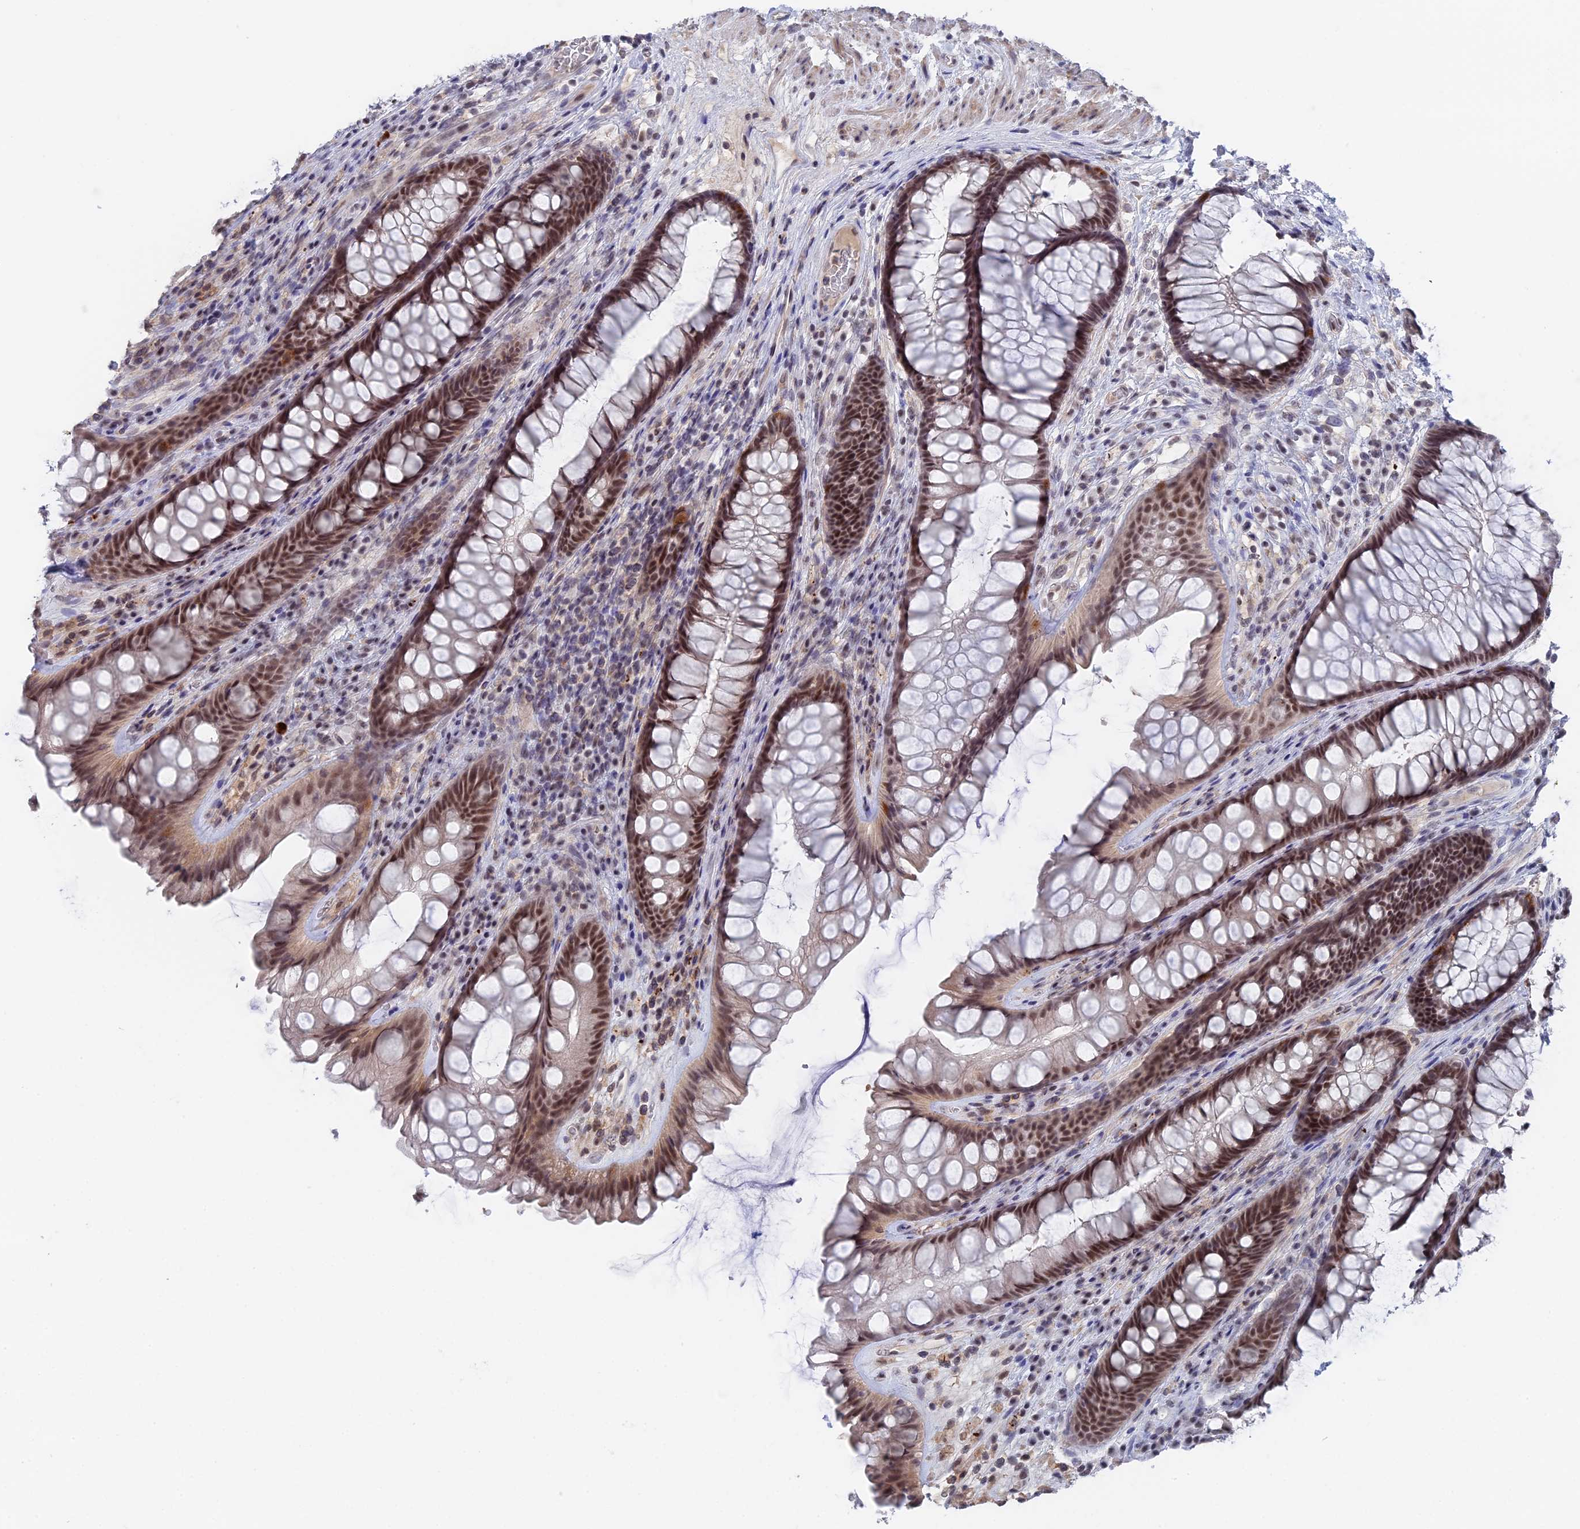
{"staining": {"intensity": "moderate", "quantity": ">75%", "location": "nuclear"}, "tissue": "rectum", "cell_type": "Glandular cells", "image_type": "normal", "snomed": [{"axis": "morphology", "description": "Normal tissue, NOS"}, {"axis": "topography", "description": "Rectum"}], "caption": "A brown stain shows moderate nuclear expression of a protein in glandular cells of unremarkable human rectum.", "gene": "BRD2", "patient": {"sex": "male", "age": 74}}